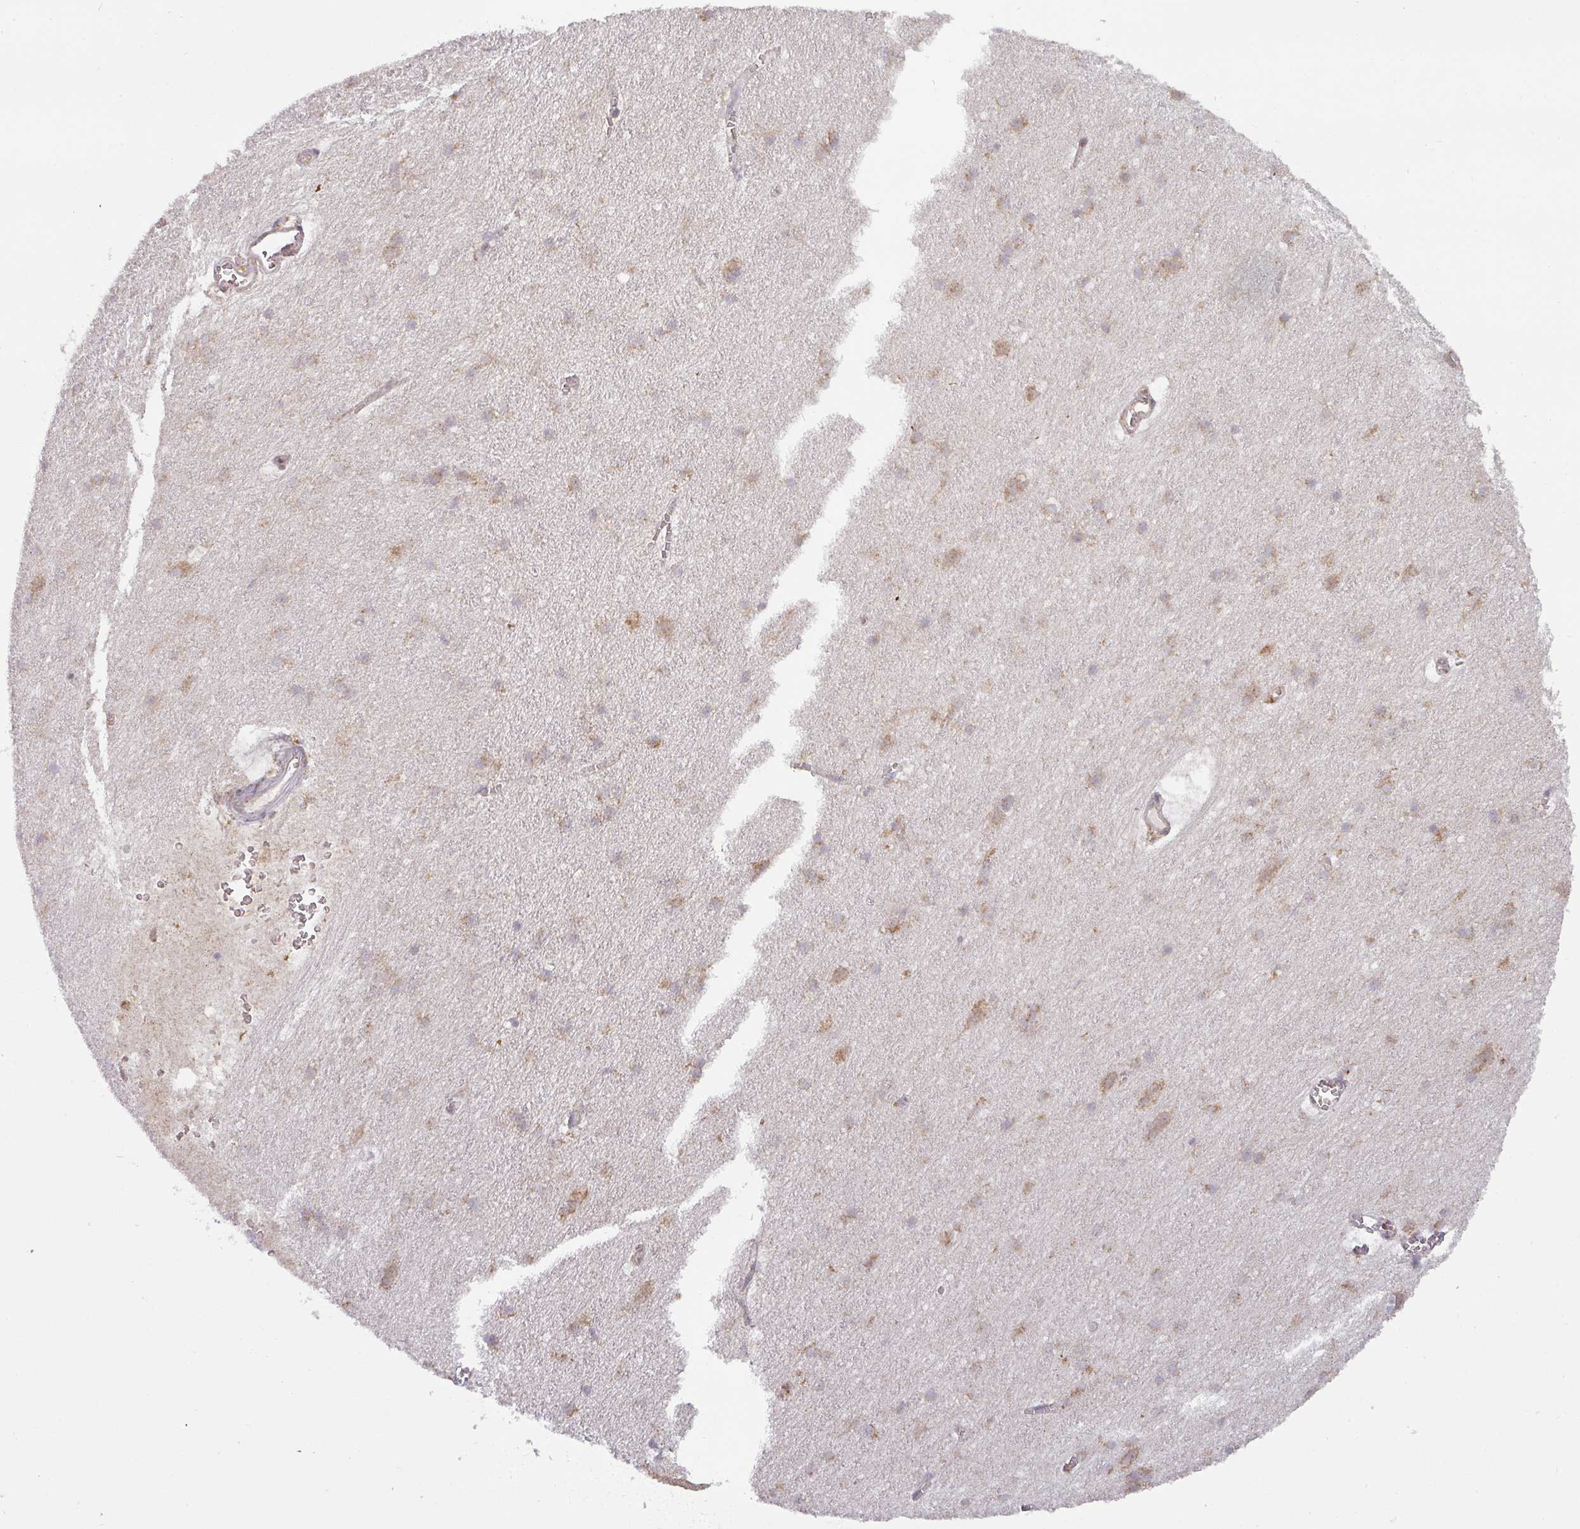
{"staining": {"intensity": "weak", "quantity": "25%-75%", "location": "cytoplasmic/membranous"}, "tissue": "cerebral cortex", "cell_type": "Endothelial cells", "image_type": "normal", "snomed": [{"axis": "morphology", "description": "Normal tissue, NOS"}, {"axis": "topography", "description": "Cerebral cortex"}], "caption": "Immunohistochemistry (IHC) (DAB) staining of unremarkable human cerebral cortex reveals weak cytoplasmic/membranous protein staining in about 25%-75% of endothelial cells.", "gene": "MRPS16", "patient": {"sex": "male", "age": 54}}